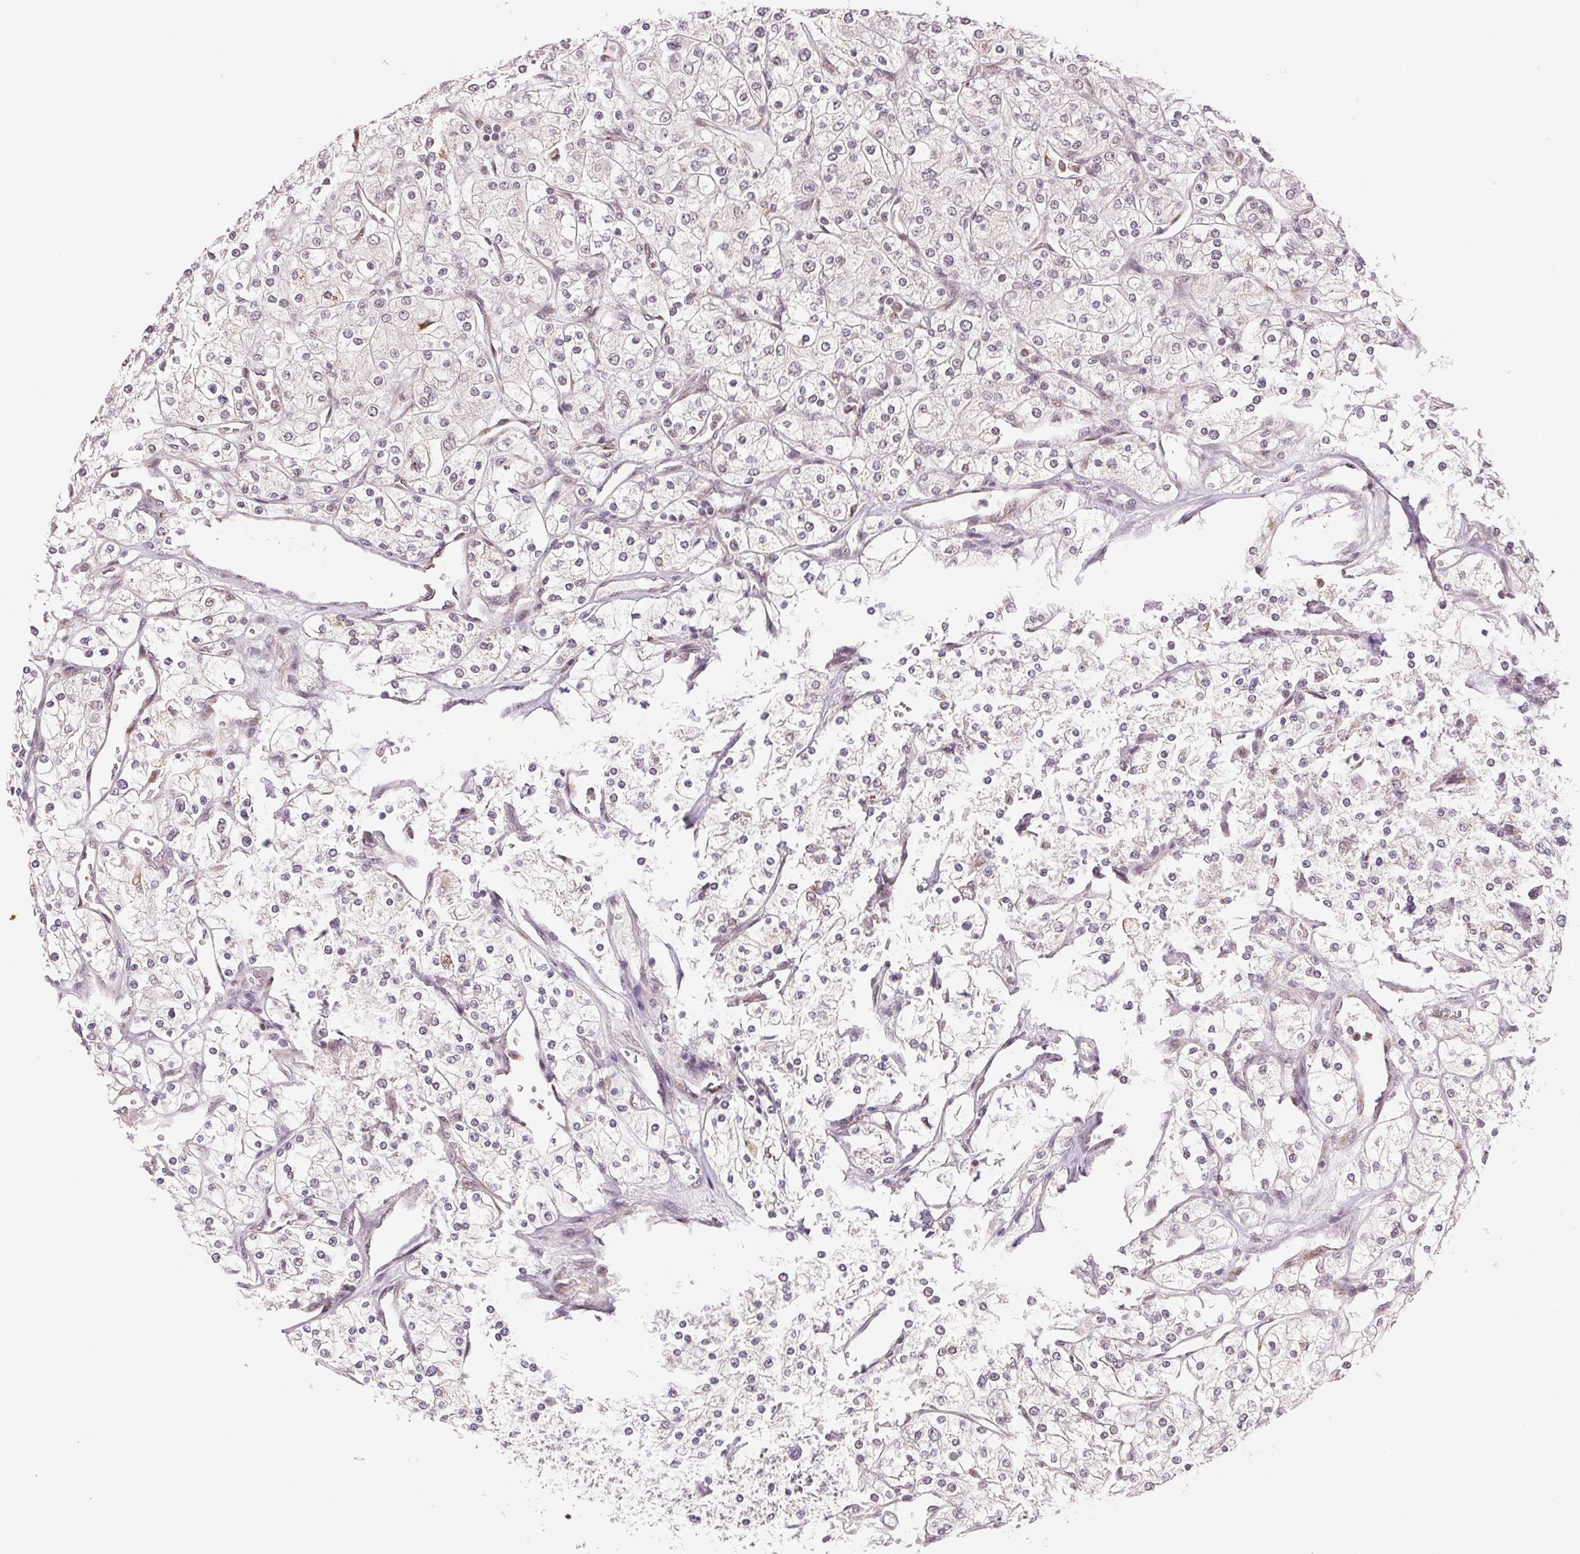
{"staining": {"intensity": "negative", "quantity": "none", "location": "none"}, "tissue": "renal cancer", "cell_type": "Tumor cells", "image_type": "cancer", "snomed": [{"axis": "morphology", "description": "Adenocarcinoma, NOS"}, {"axis": "topography", "description": "Kidney"}], "caption": "A photomicrograph of human adenocarcinoma (renal) is negative for staining in tumor cells.", "gene": "GRHL3", "patient": {"sex": "male", "age": 80}}